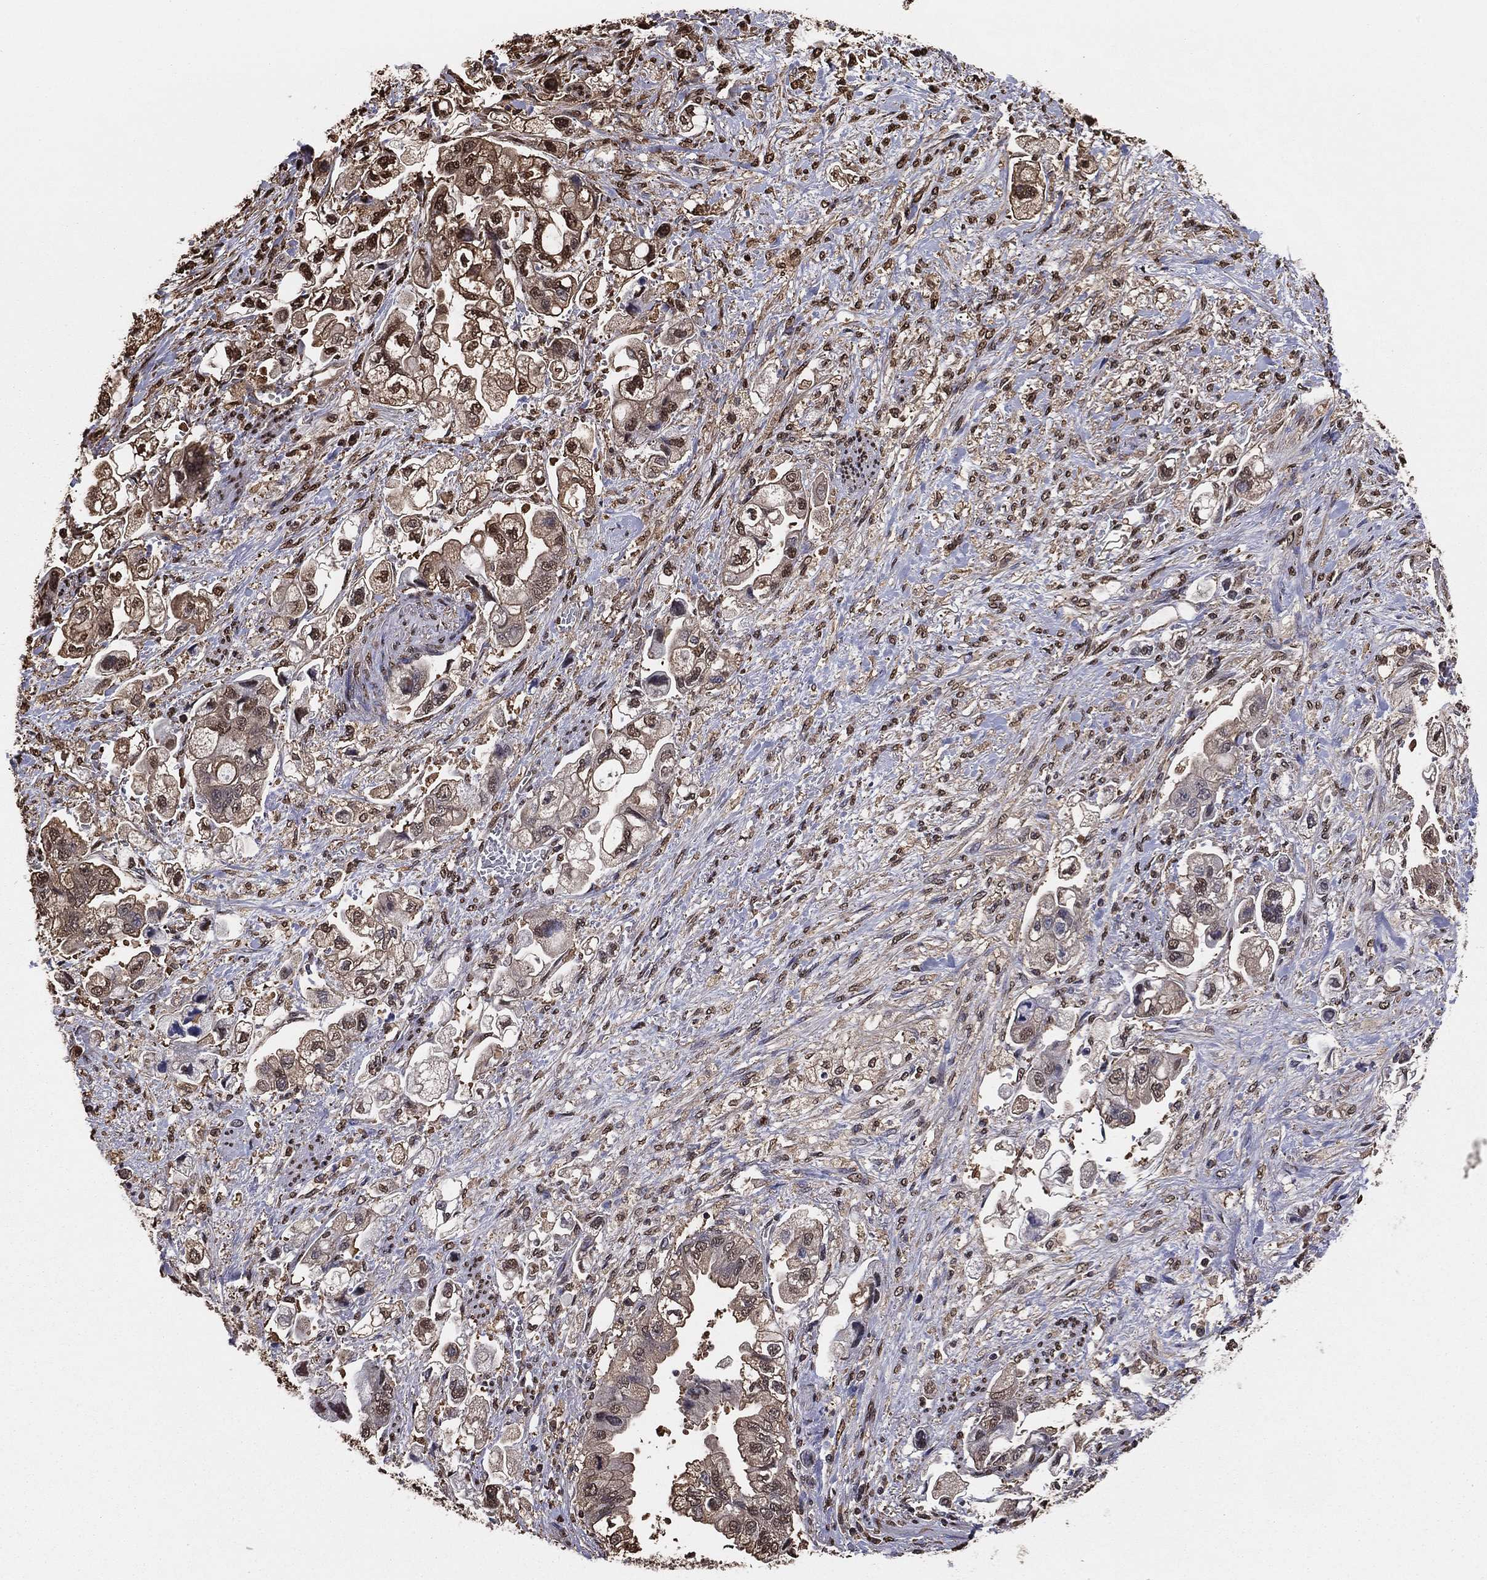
{"staining": {"intensity": "moderate", "quantity": "<25%", "location": "cytoplasmic/membranous,nuclear"}, "tissue": "stomach cancer", "cell_type": "Tumor cells", "image_type": "cancer", "snomed": [{"axis": "morphology", "description": "Normal tissue, NOS"}, {"axis": "morphology", "description": "Adenocarcinoma, NOS"}, {"axis": "topography", "description": "Stomach"}], "caption": "A photomicrograph of adenocarcinoma (stomach) stained for a protein exhibits moderate cytoplasmic/membranous and nuclear brown staining in tumor cells. (Stains: DAB in brown, nuclei in blue, Microscopy: brightfield microscopy at high magnification).", "gene": "GAPDH", "patient": {"sex": "male", "age": 62}}